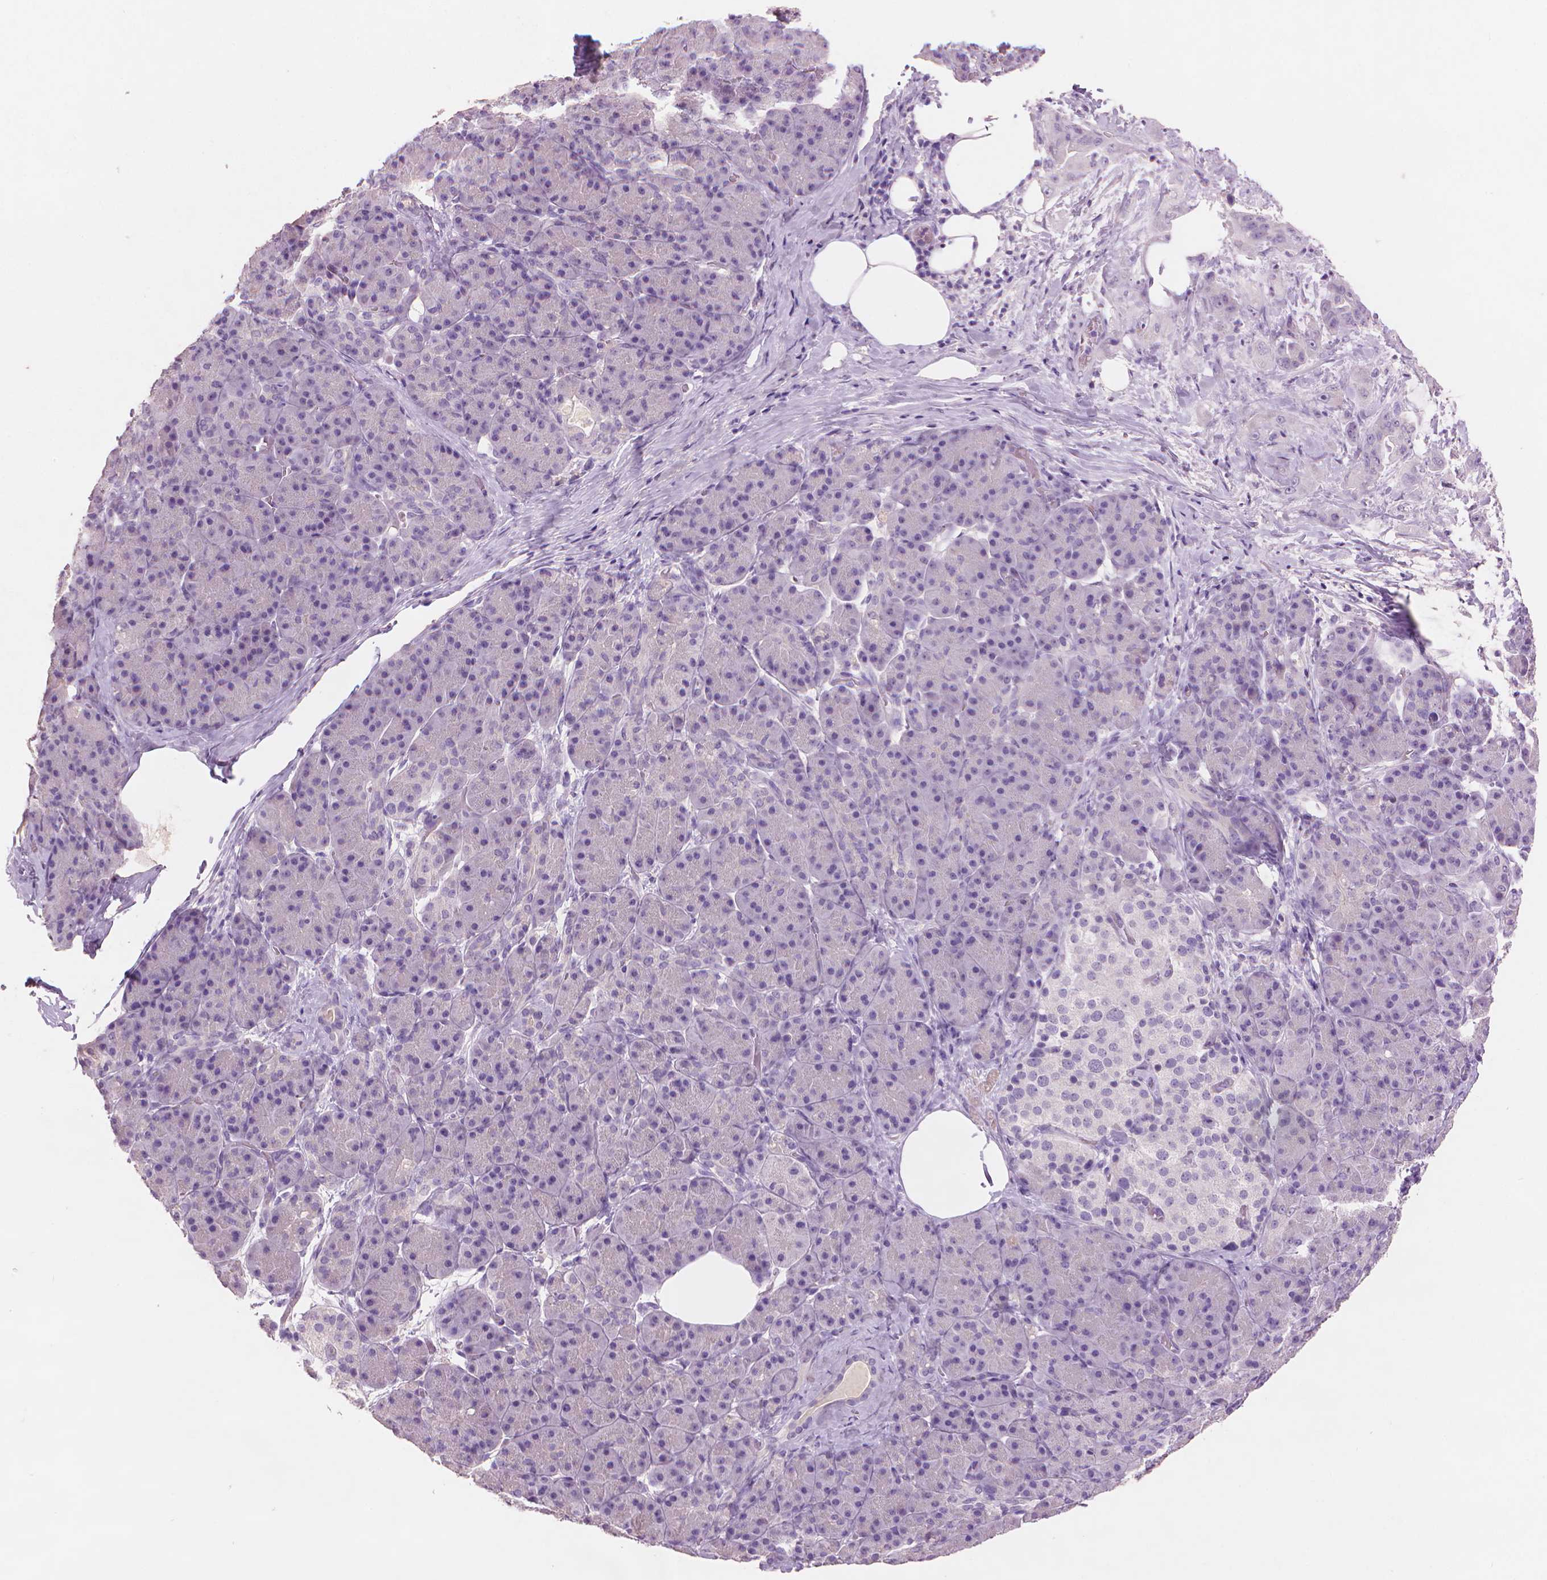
{"staining": {"intensity": "negative", "quantity": "none", "location": "none"}, "tissue": "pancreas", "cell_type": "Exocrine glandular cells", "image_type": "normal", "snomed": [{"axis": "morphology", "description": "Normal tissue, NOS"}, {"axis": "topography", "description": "Pancreas"}], "caption": "DAB (3,3'-diaminobenzidine) immunohistochemical staining of normal human pancreas demonstrates no significant expression in exocrine glandular cells.", "gene": "MLANA", "patient": {"sex": "male", "age": 57}}